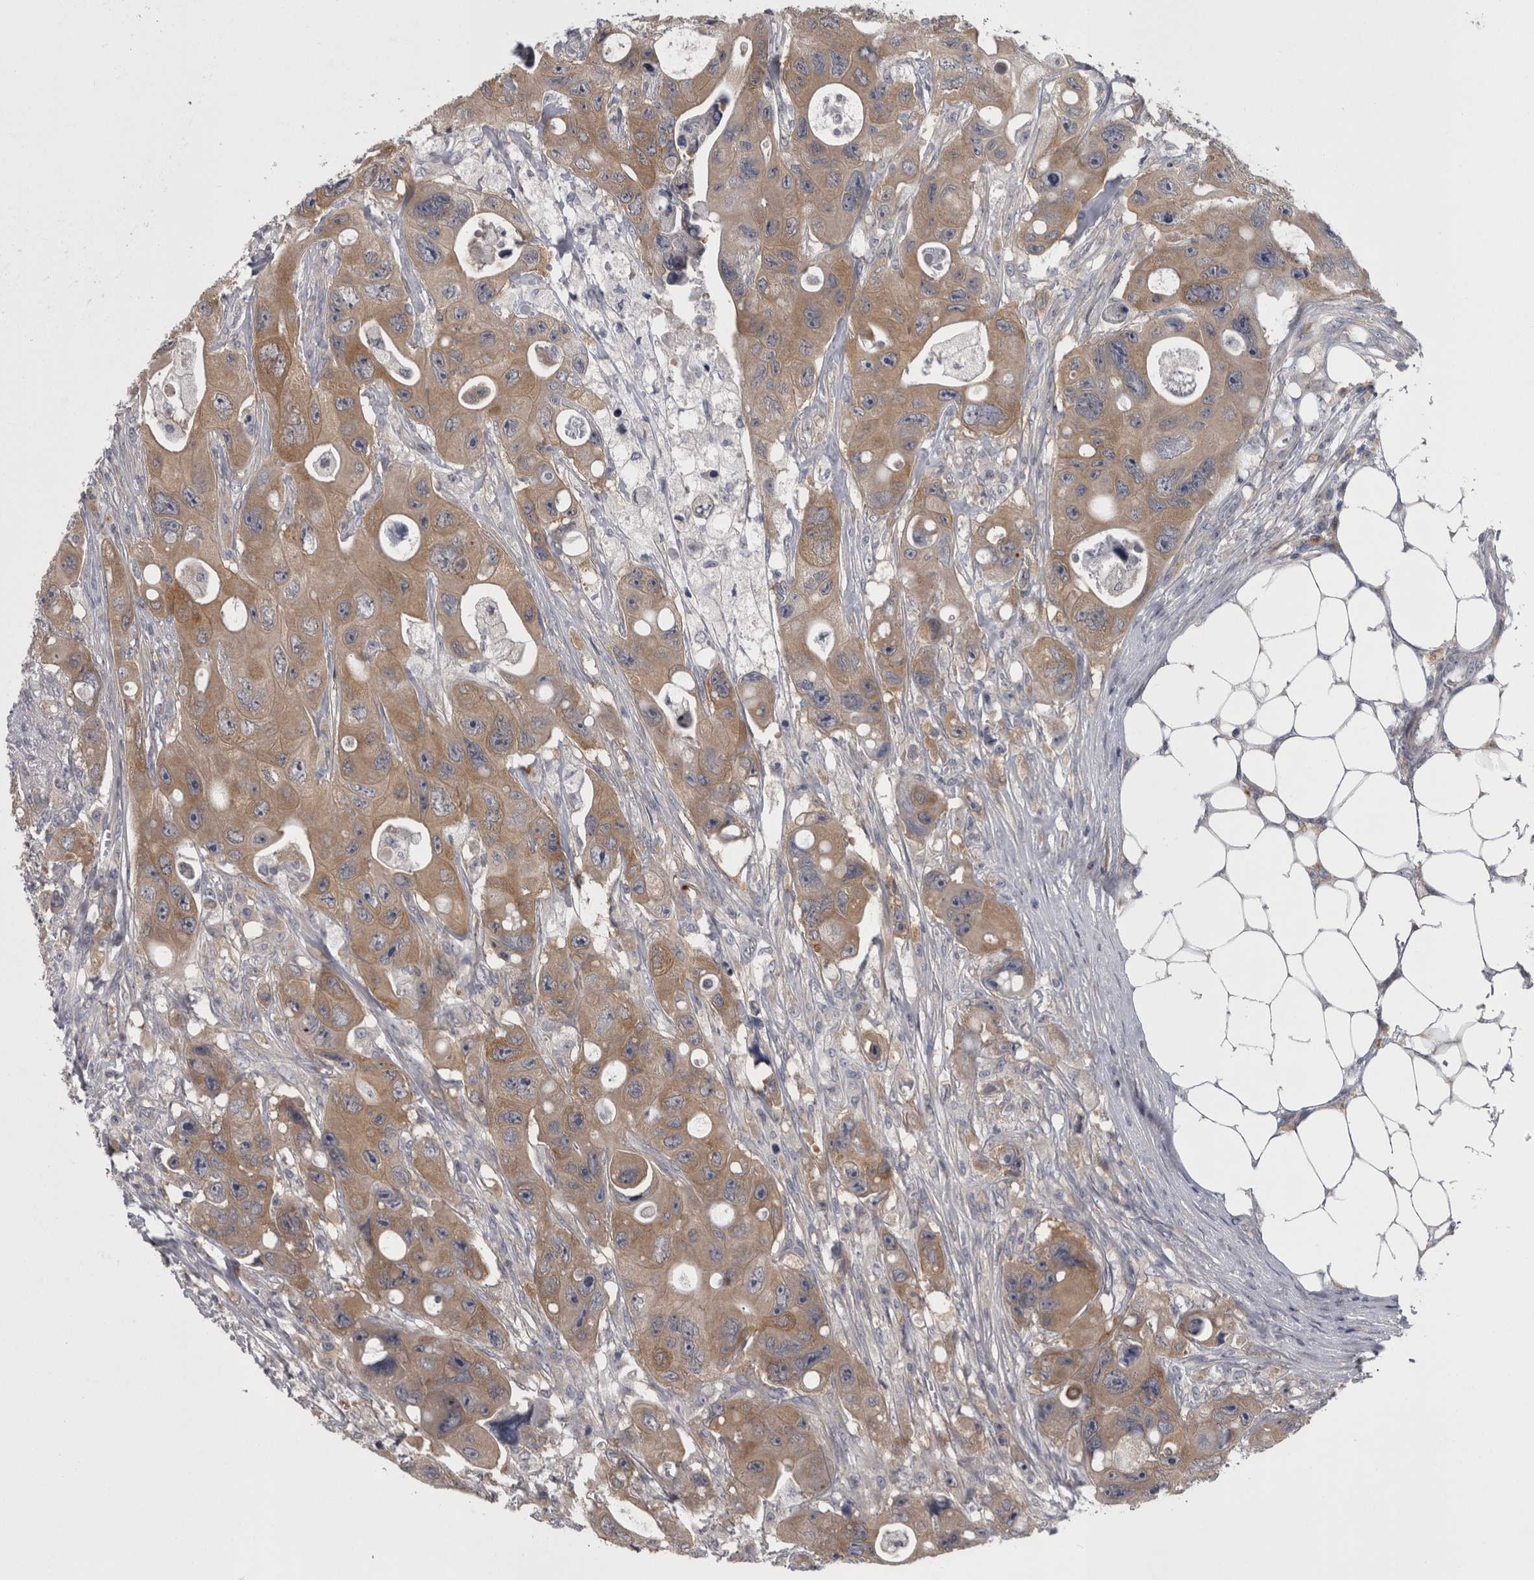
{"staining": {"intensity": "moderate", "quantity": ">75%", "location": "cytoplasmic/membranous"}, "tissue": "colorectal cancer", "cell_type": "Tumor cells", "image_type": "cancer", "snomed": [{"axis": "morphology", "description": "Adenocarcinoma, NOS"}, {"axis": "topography", "description": "Colon"}], "caption": "Immunohistochemistry of human adenocarcinoma (colorectal) exhibits medium levels of moderate cytoplasmic/membranous expression in approximately >75% of tumor cells. Using DAB (3,3'-diaminobenzidine) (brown) and hematoxylin (blue) stains, captured at high magnification using brightfield microscopy.", "gene": "PRKCI", "patient": {"sex": "female", "age": 46}}